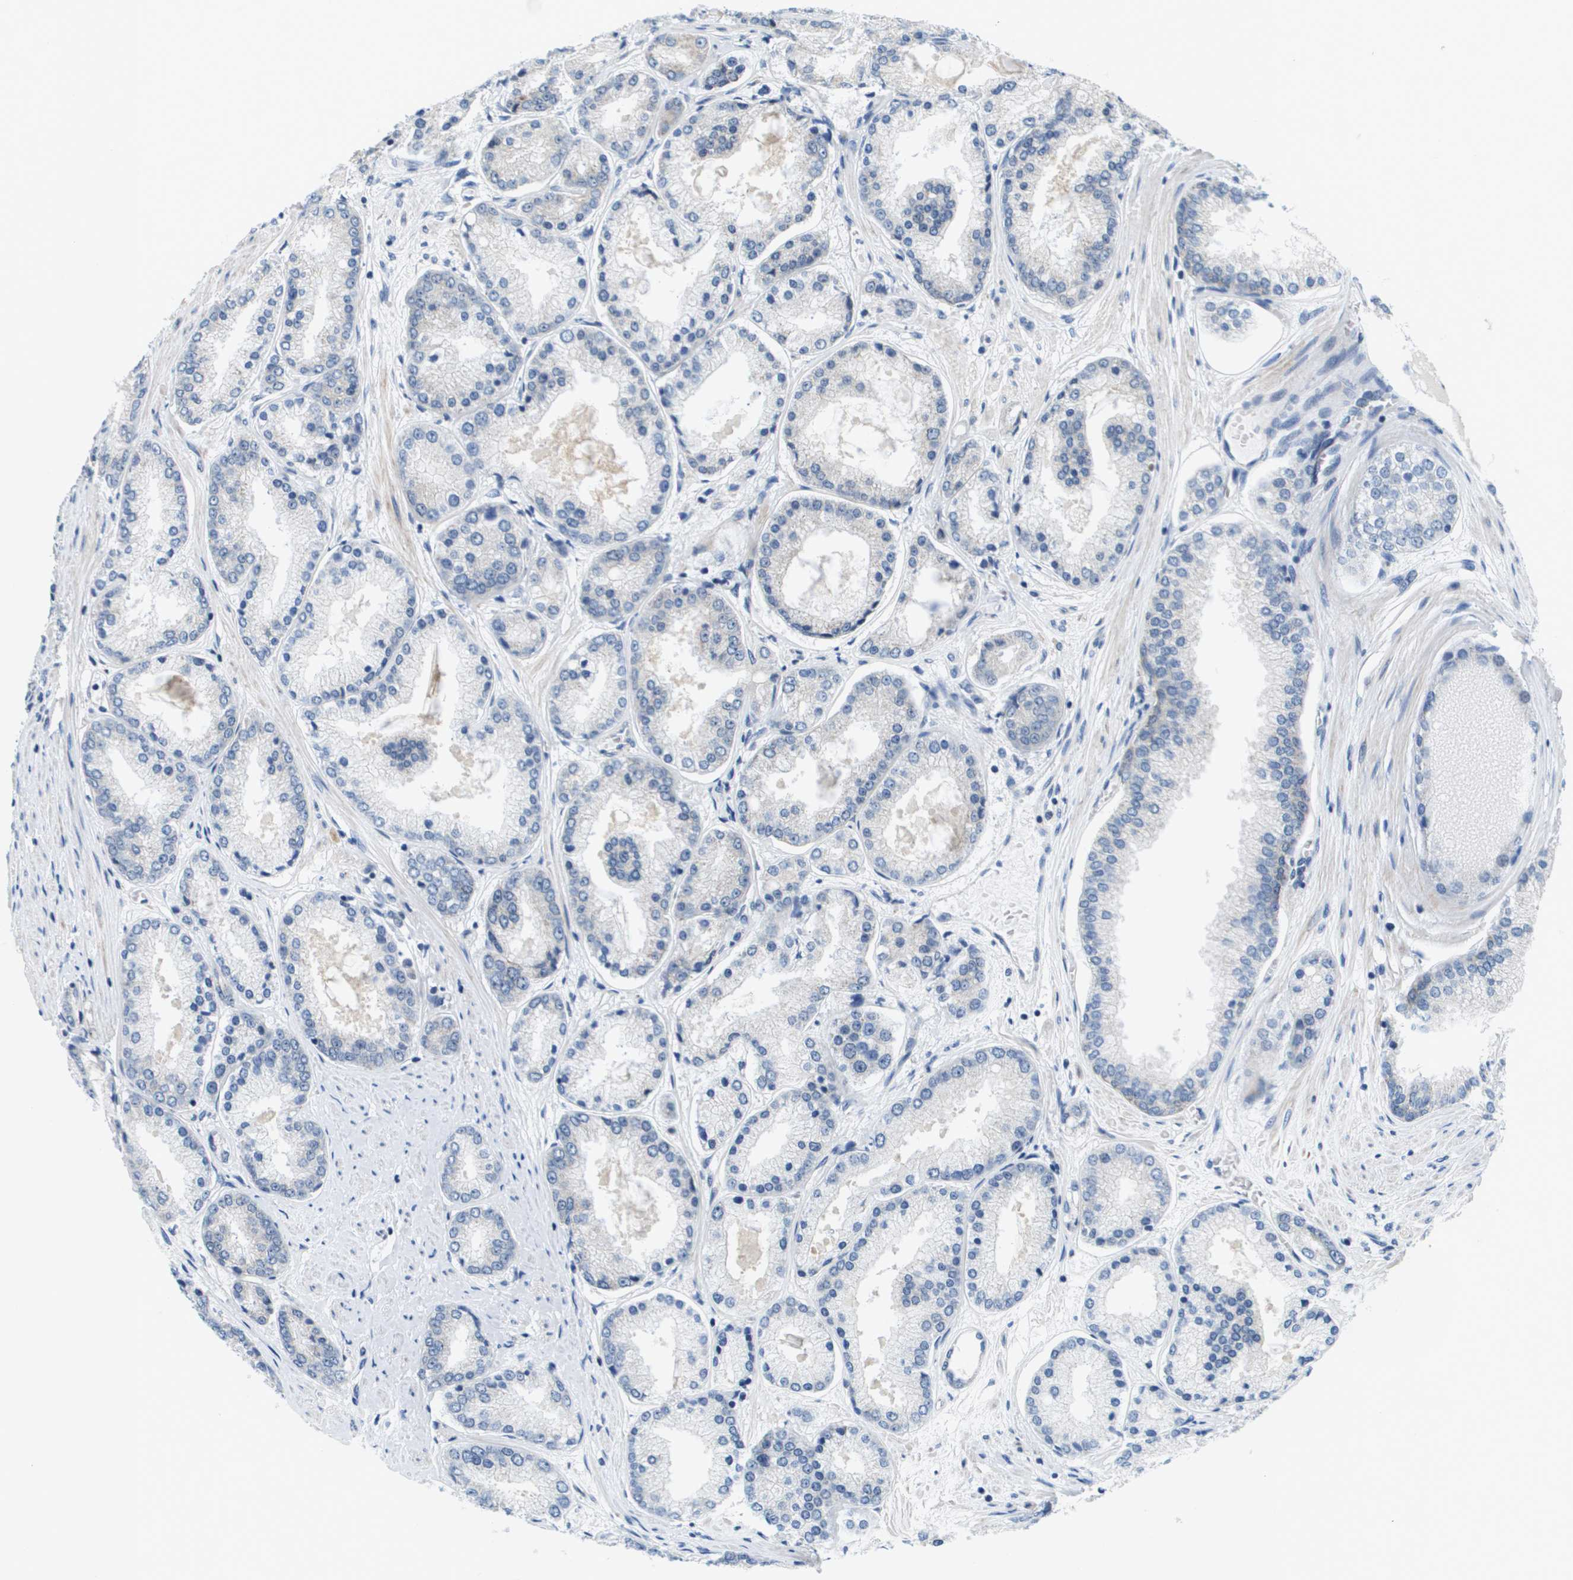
{"staining": {"intensity": "negative", "quantity": "none", "location": "none"}, "tissue": "prostate cancer", "cell_type": "Tumor cells", "image_type": "cancer", "snomed": [{"axis": "morphology", "description": "Adenocarcinoma, High grade"}, {"axis": "topography", "description": "Prostate"}], "caption": "Photomicrograph shows no significant protein staining in tumor cells of adenocarcinoma (high-grade) (prostate).", "gene": "KRT23", "patient": {"sex": "male", "age": 59}}